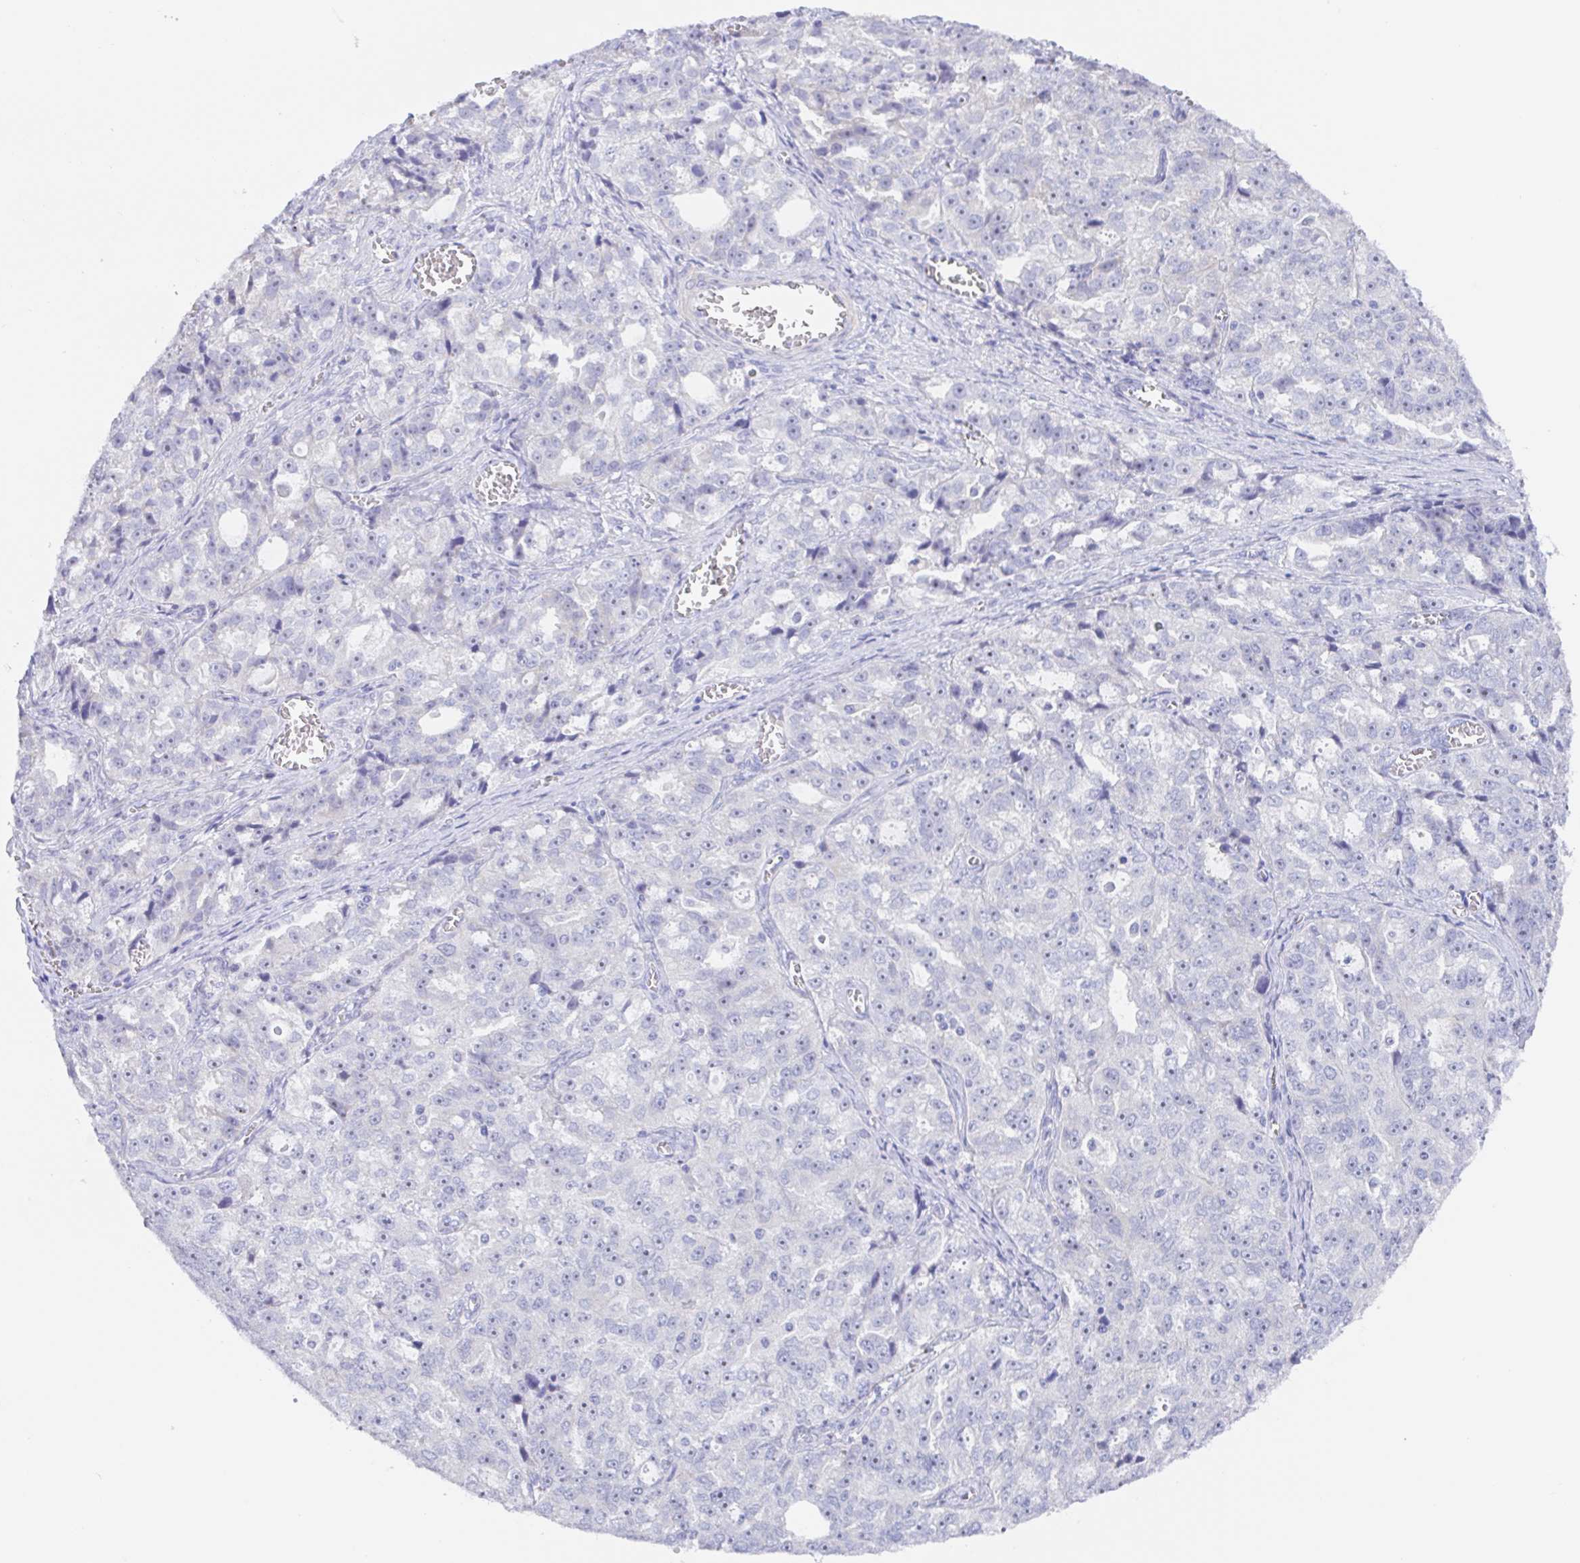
{"staining": {"intensity": "negative", "quantity": "none", "location": "none"}, "tissue": "ovarian cancer", "cell_type": "Tumor cells", "image_type": "cancer", "snomed": [{"axis": "morphology", "description": "Cystadenocarcinoma, serous, NOS"}, {"axis": "topography", "description": "Ovary"}], "caption": "This photomicrograph is of serous cystadenocarcinoma (ovarian) stained with IHC to label a protein in brown with the nuclei are counter-stained blue. There is no expression in tumor cells.", "gene": "MUCL3", "patient": {"sex": "female", "age": 51}}